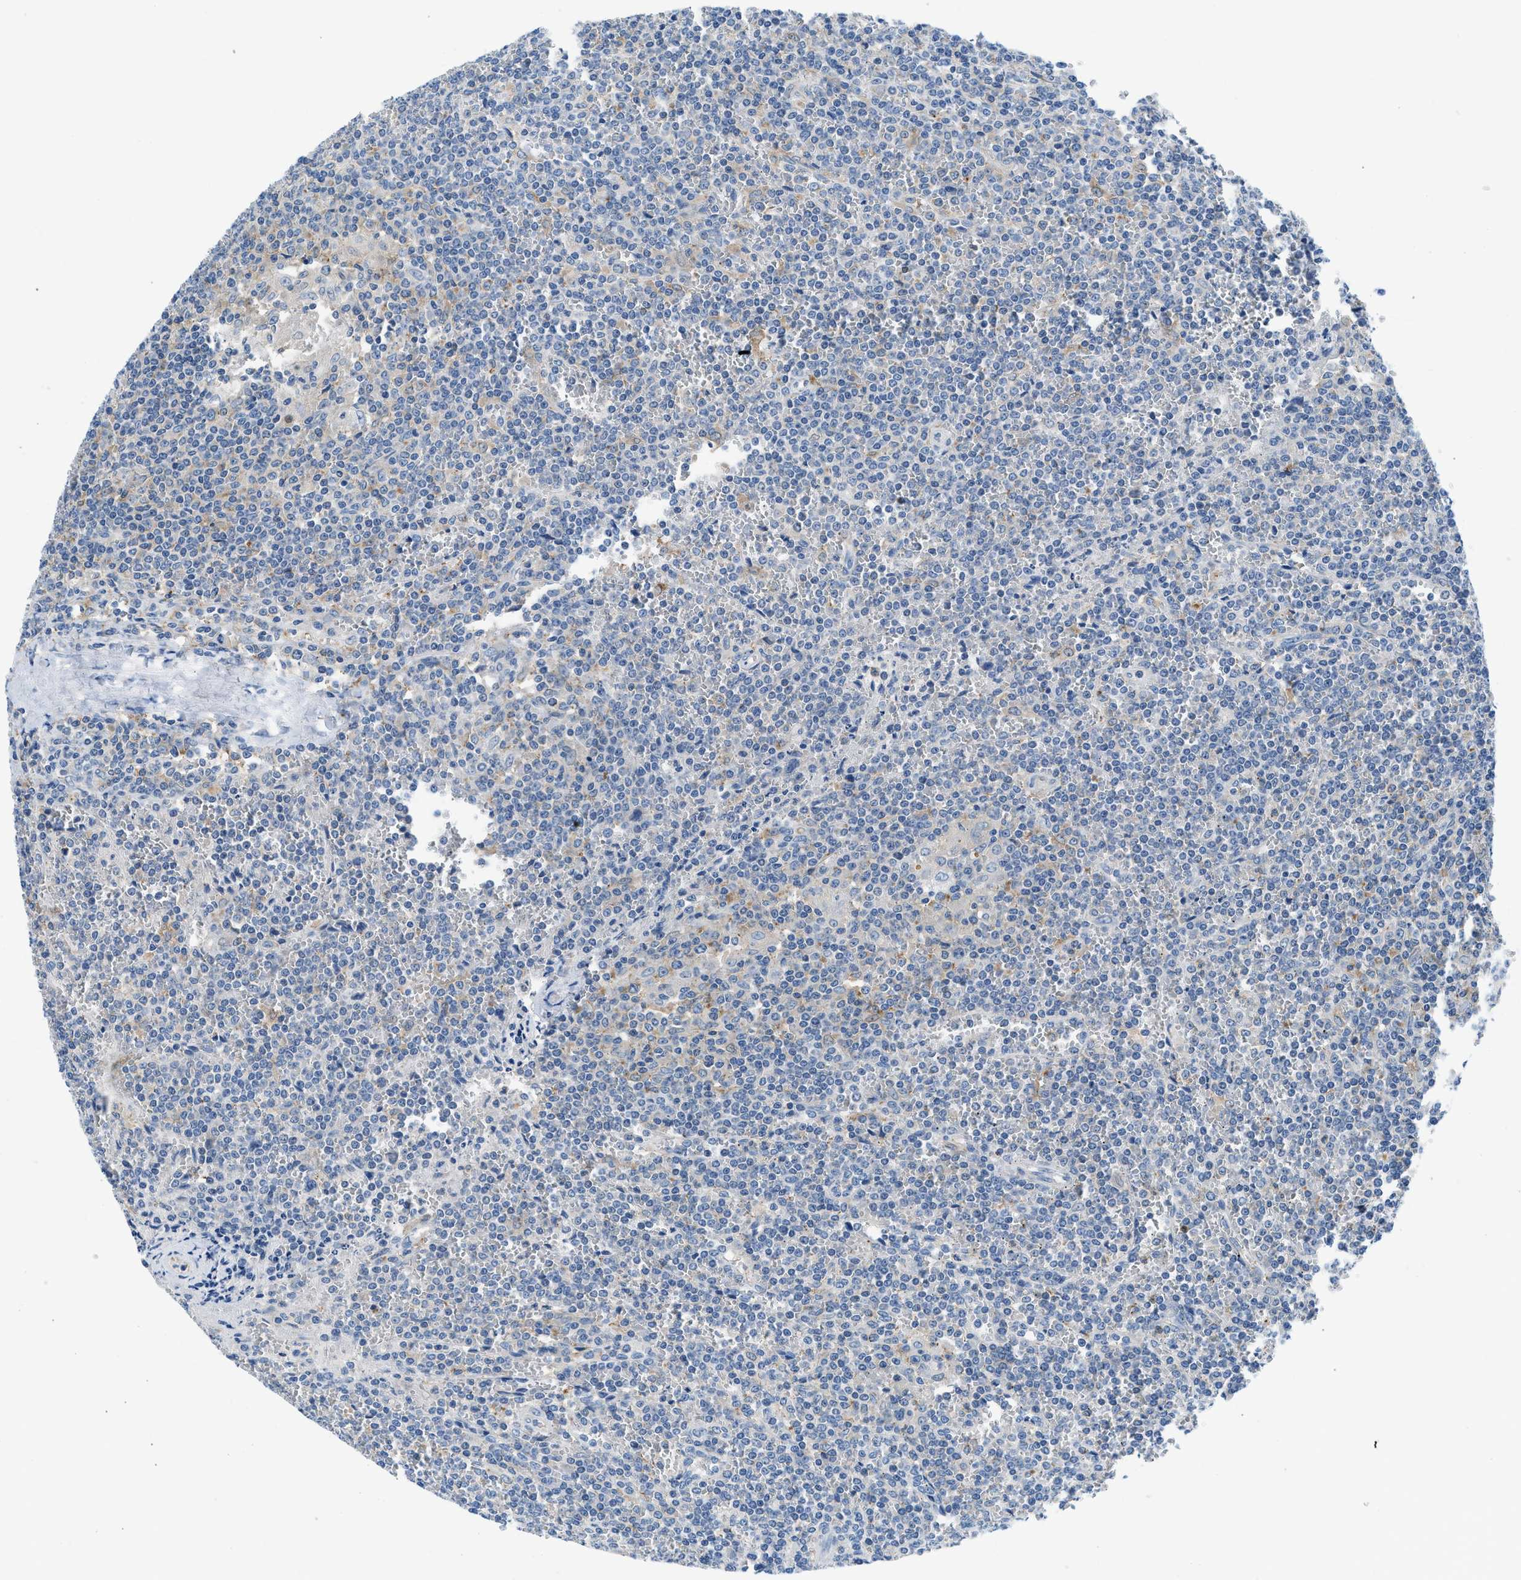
{"staining": {"intensity": "negative", "quantity": "none", "location": "none"}, "tissue": "lymphoma", "cell_type": "Tumor cells", "image_type": "cancer", "snomed": [{"axis": "morphology", "description": "Malignant lymphoma, non-Hodgkin's type, Low grade"}, {"axis": "topography", "description": "Spleen"}], "caption": "DAB immunohistochemical staining of lymphoma reveals no significant staining in tumor cells.", "gene": "BNC2", "patient": {"sex": "female", "age": 19}}